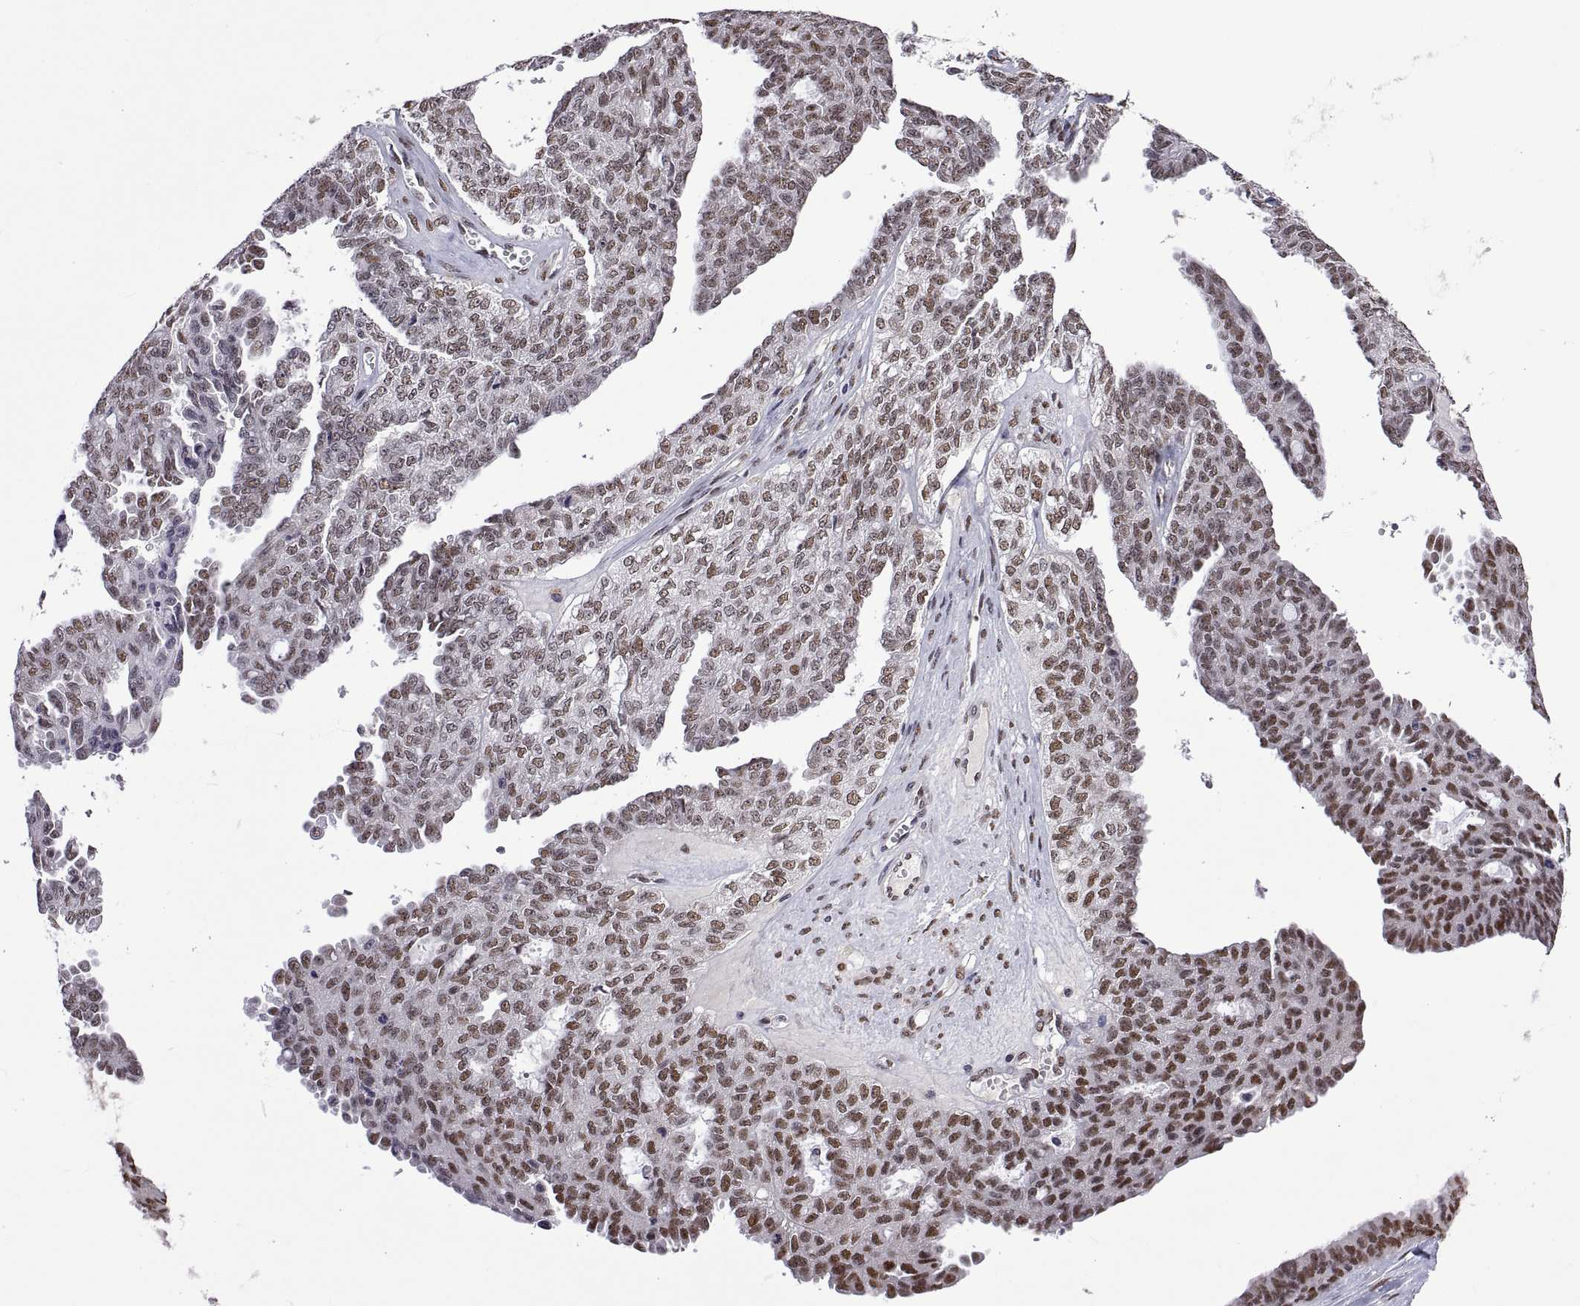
{"staining": {"intensity": "moderate", "quantity": ">75%", "location": "nuclear"}, "tissue": "ovarian cancer", "cell_type": "Tumor cells", "image_type": "cancer", "snomed": [{"axis": "morphology", "description": "Cystadenocarcinoma, serous, NOS"}, {"axis": "topography", "description": "Ovary"}], "caption": "Immunohistochemical staining of ovarian cancer demonstrates medium levels of moderate nuclear positivity in approximately >75% of tumor cells. The staining was performed using DAB, with brown indicating positive protein expression. Nuclei are stained blue with hematoxylin.", "gene": "NR4A1", "patient": {"sex": "female", "age": 71}}